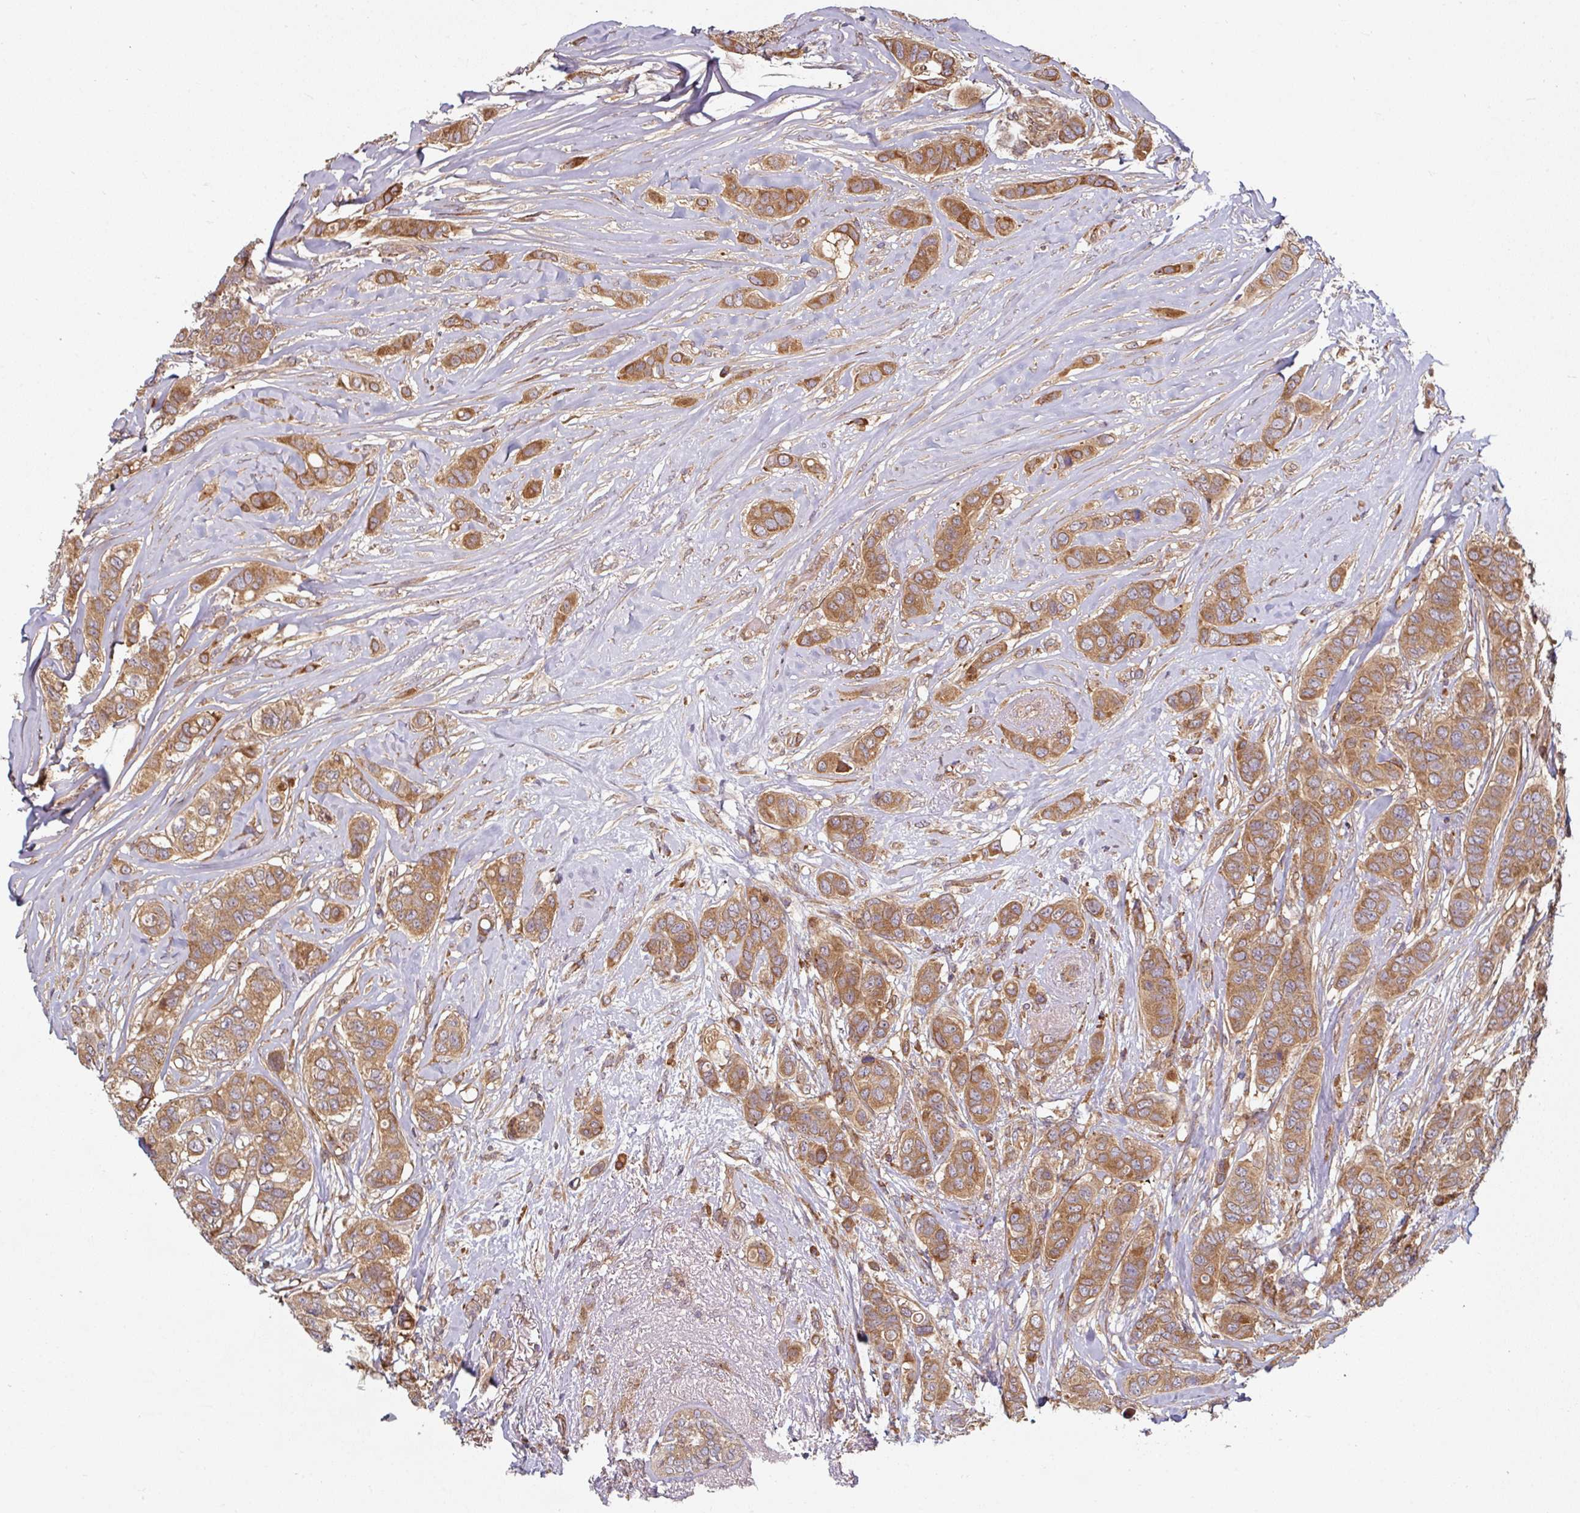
{"staining": {"intensity": "moderate", "quantity": ">75%", "location": "cytoplasmic/membranous"}, "tissue": "breast cancer", "cell_type": "Tumor cells", "image_type": "cancer", "snomed": [{"axis": "morphology", "description": "Lobular carcinoma"}, {"axis": "topography", "description": "Breast"}], "caption": "Brown immunohistochemical staining in breast cancer shows moderate cytoplasmic/membranous staining in approximately >75% of tumor cells.", "gene": "RAB5A", "patient": {"sex": "female", "age": 51}}